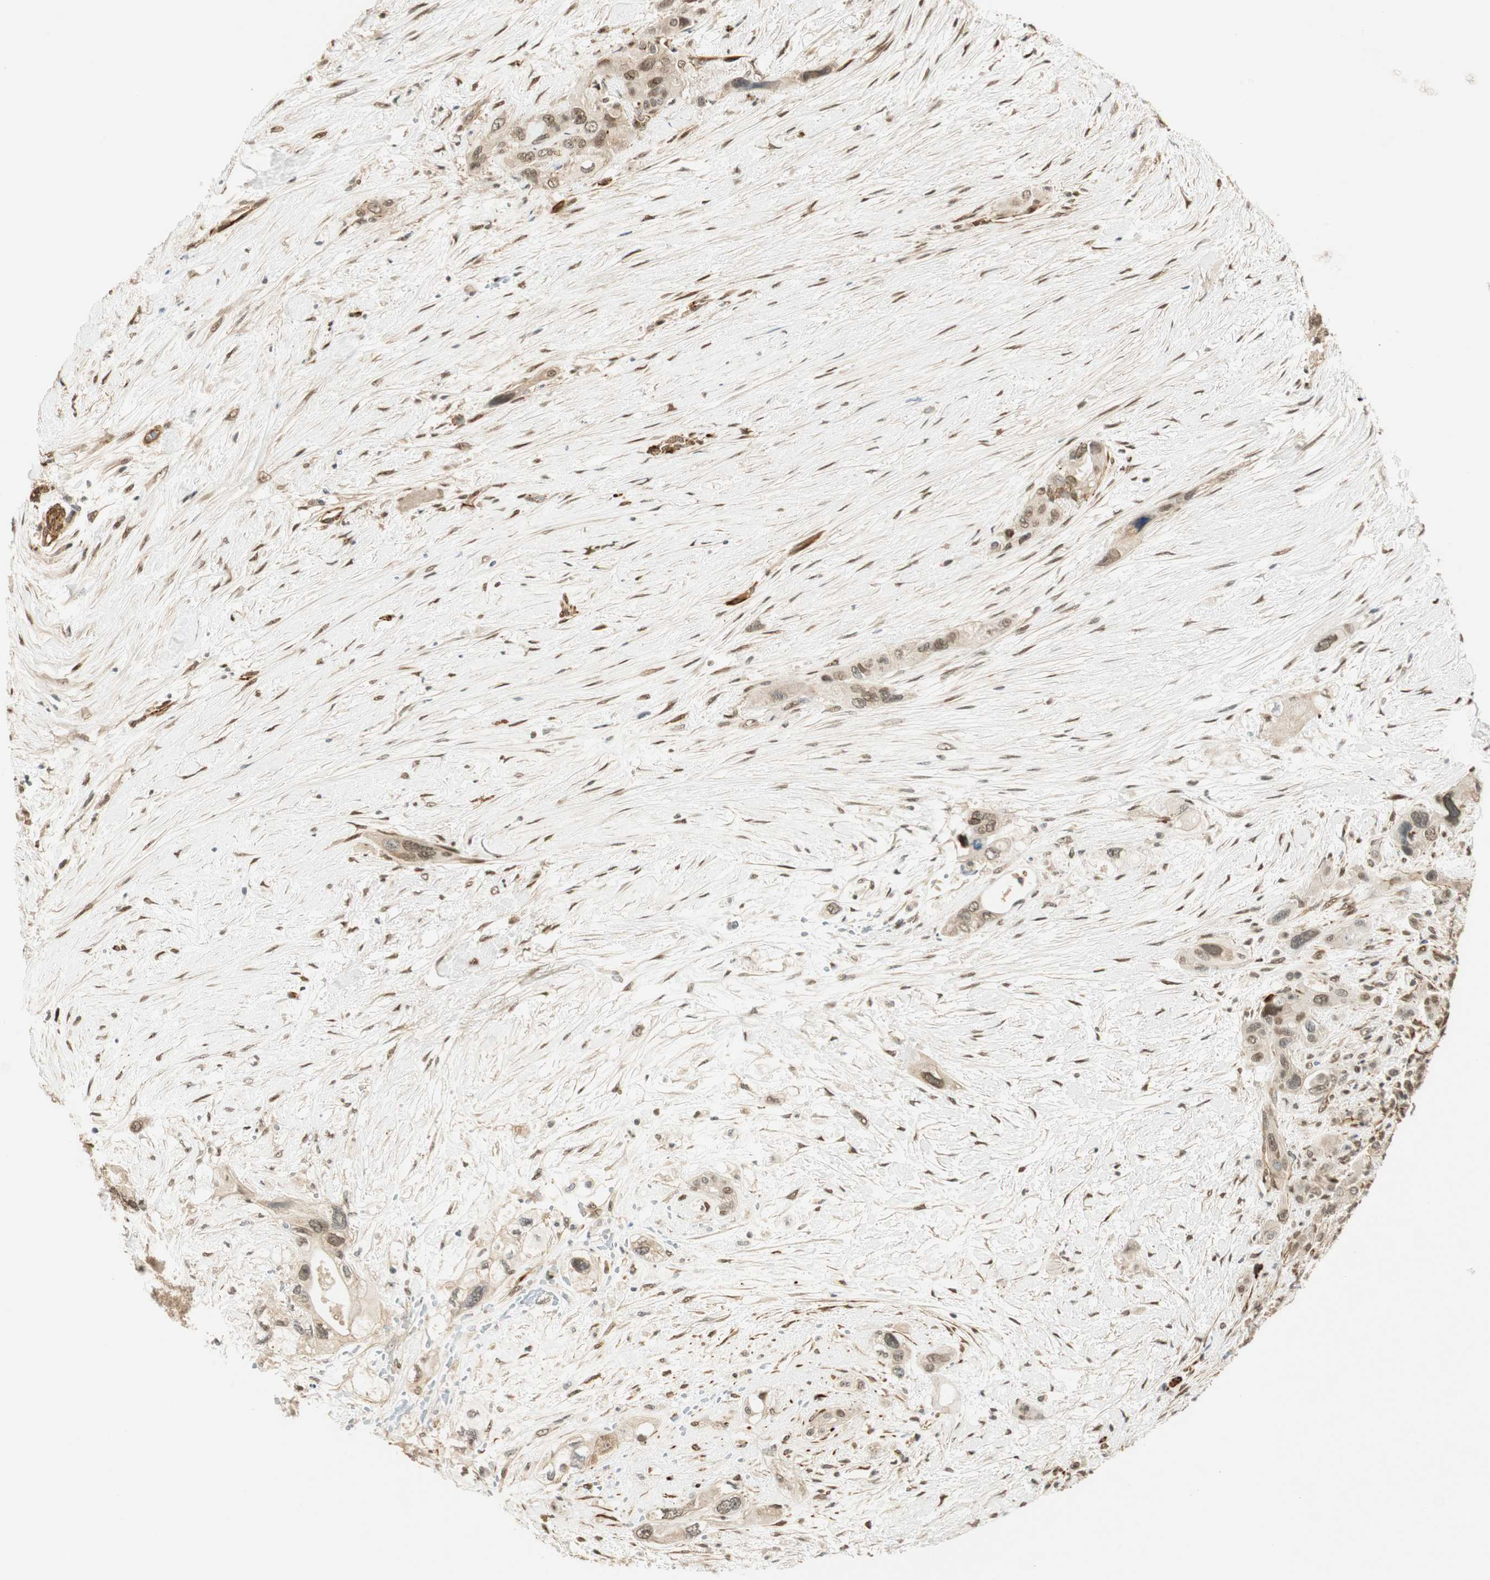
{"staining": {"intensity": "weak", "quantity": "25%-75%", "location": "cytoplasmic/membranous,nuclear"}, "tissue": "pancreatic cancer", "cell_type": "Tumor cells", "image_type": "cancer", "snomed": [{"axis": "morphology", "description": "Adenocarcinoma, NOS"}, {"axis": "topography", "description": "Pancreas"}], "caption": "A brown stain highlights weak cytoplasmic/membranous and nuclear positivity of a protein in human adenocarcinoma (pancreatic) tumor cells.", "gene": "NES", "patient": {"sex": "male", "age": 46}}